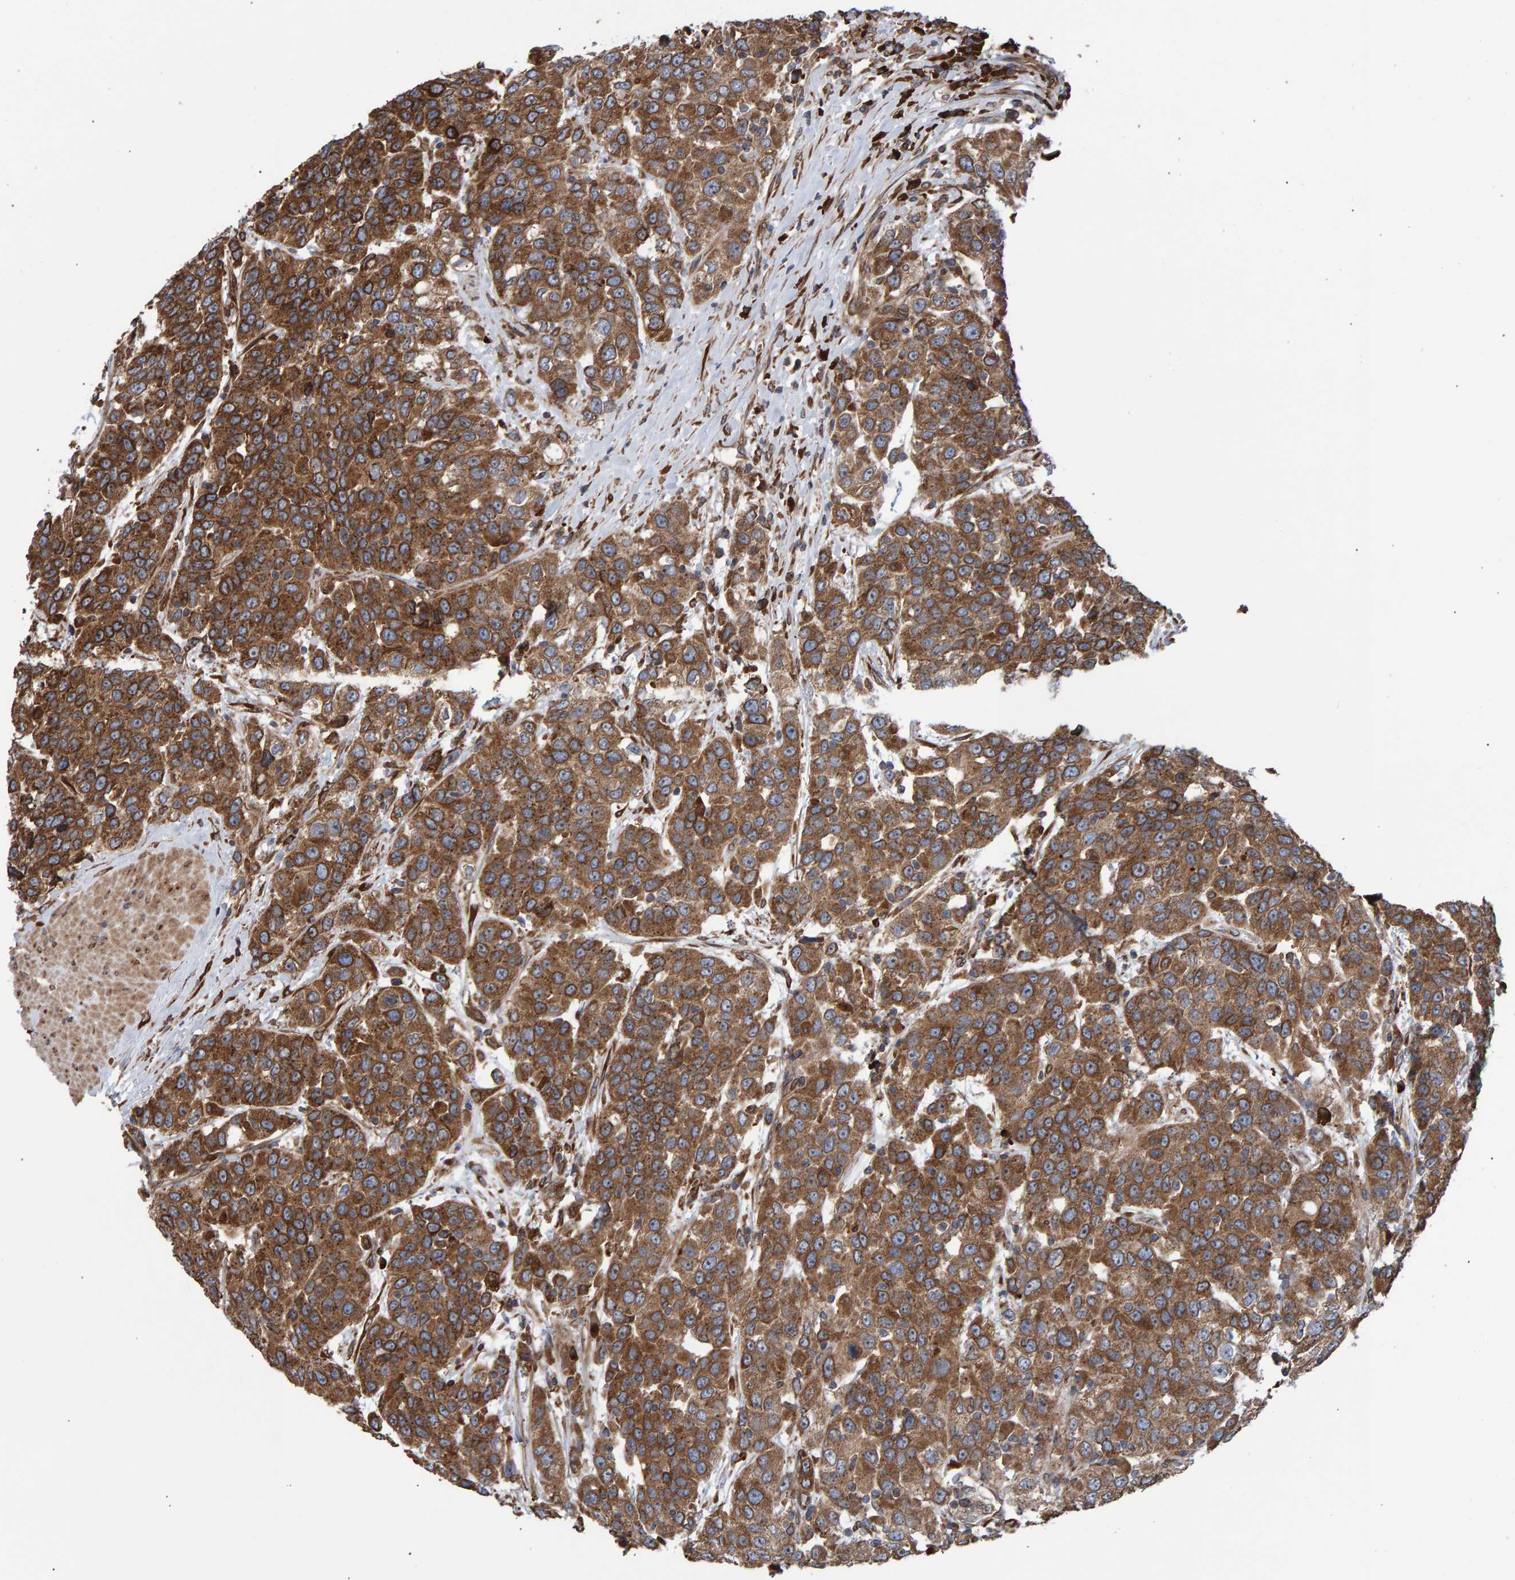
{"staining": {"intensity": "moderate", "quantity": ">75%", "location": "cytoplasmic/membranous"}, "tissue": "urothelial cancer", "cell_type": "Tumor cells", "image_type": "cancer", "snomed": [{"axis": "morphology", "description": "Urothelial carcinoma, High grade"}, {"axis": "topography", "description": "Urinary bladder"}], "caption": "IHC staining of urothelial cancer, which shows medium levels of moderate cytoplasmic/membranous expression in approximately >75% of tumor cells indicating moderate cytoplasmic/membranous protein staining. The staining was performed using DAB (3,3'-diaminobenzidine) (brown) for protein detection and nuclei were counterstained in hematoxylin (blue).", "gene": "FAM117A", "patient": {"sex": "female", "age": 80}}